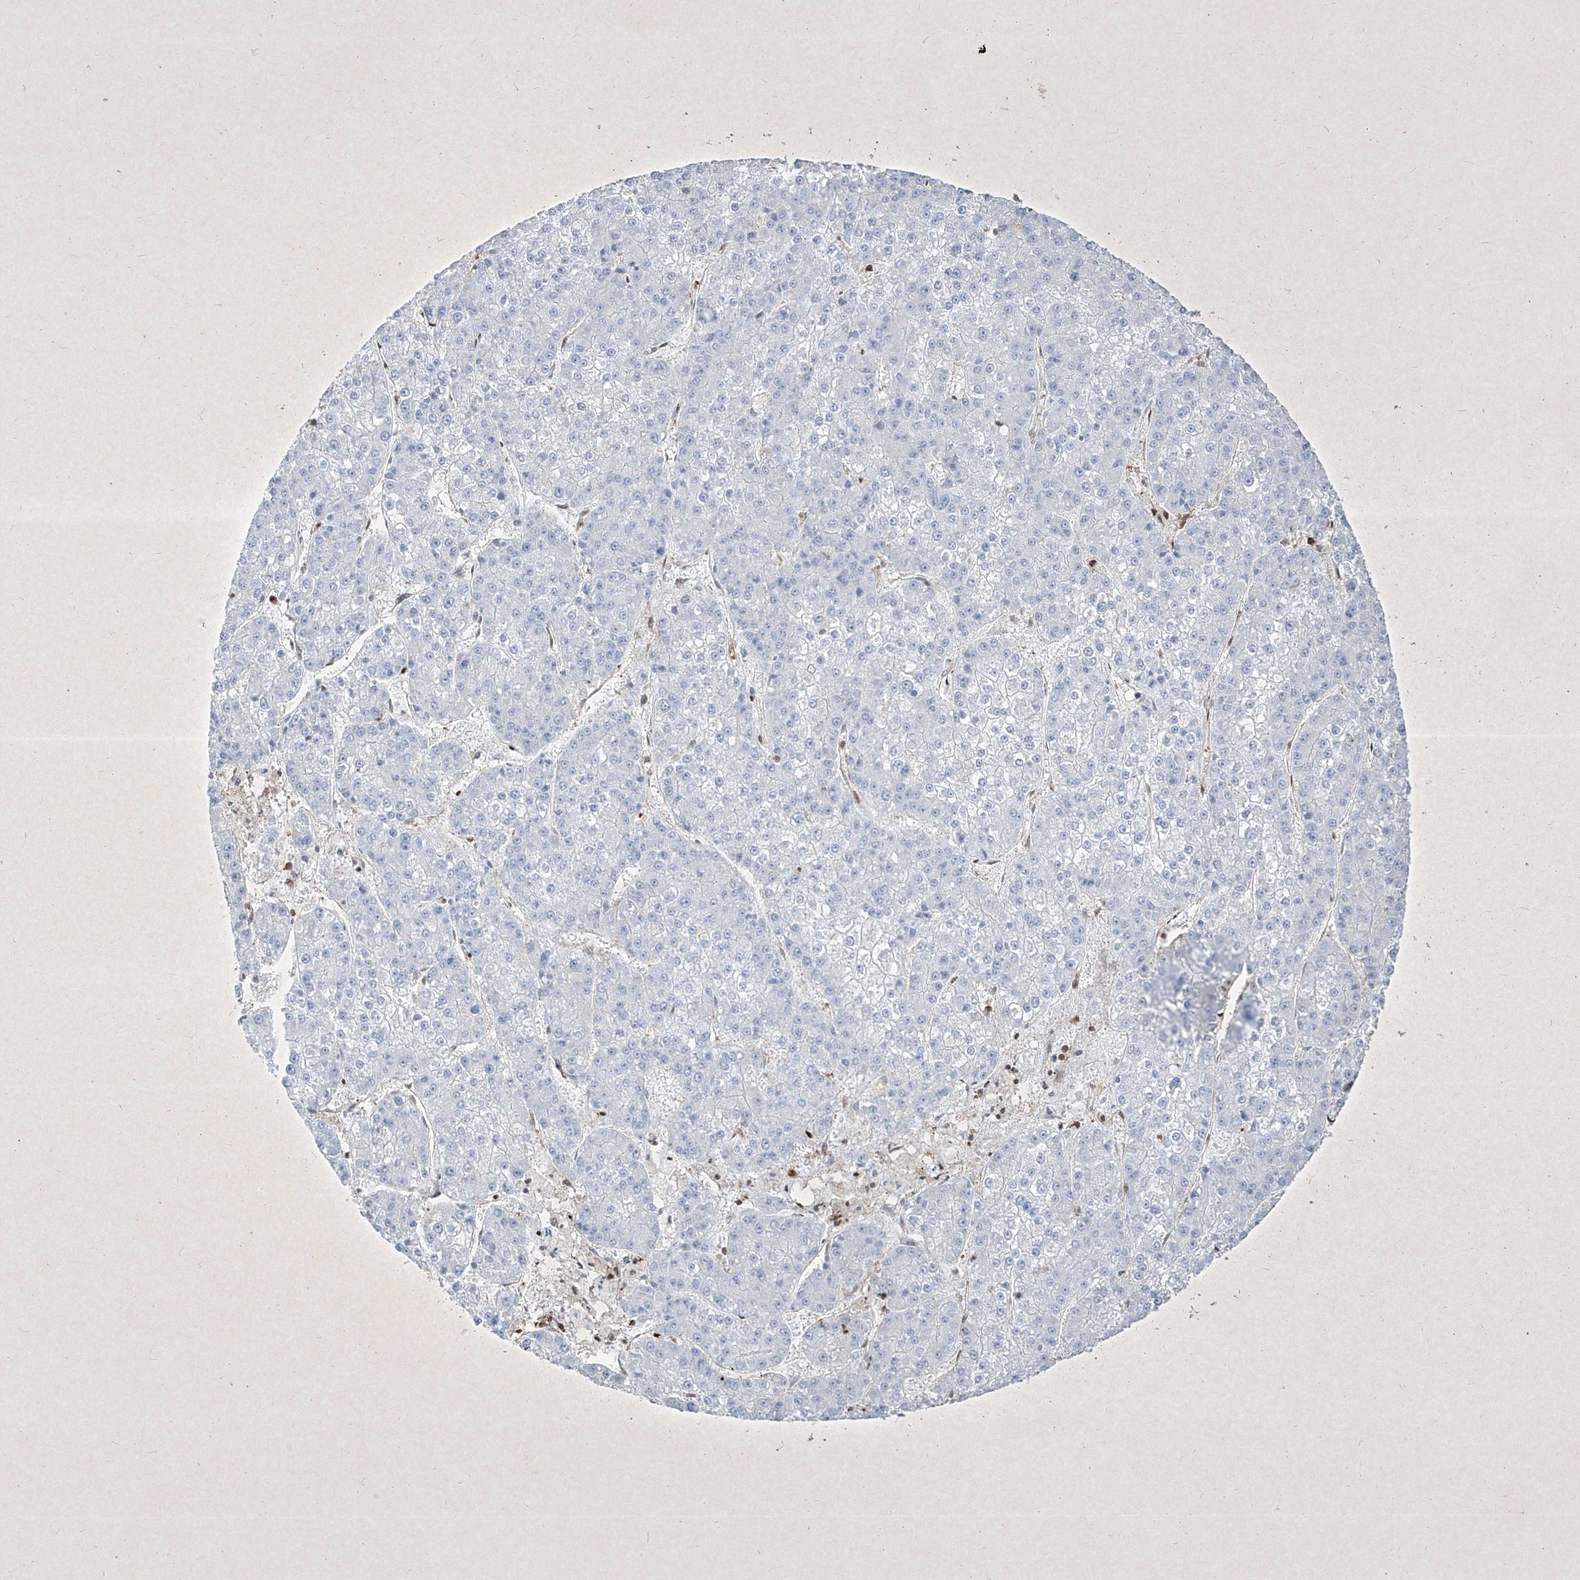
{"staining": {"intensity": "negative", "quantity": "none", "location": "none"}, "tissue": "liver cancer", "cell_type": "Tumor cells", "image_type": "cancer", "snomed": [{"axis": "morphology", "description": "Carcinoma, Hepatocellular, NOS"}, {"axis": "topography", "description": "Liver"}], "caption": "An immunohistochemistry (IHC) image of liver cancer (hepatocellular carcinoma) is shown. There is no staining in tumor cells of liver cancer (hepatocellular carcinoma).", "gene": "PSMB10", "patient": {"sex": "female", "age": 73}}